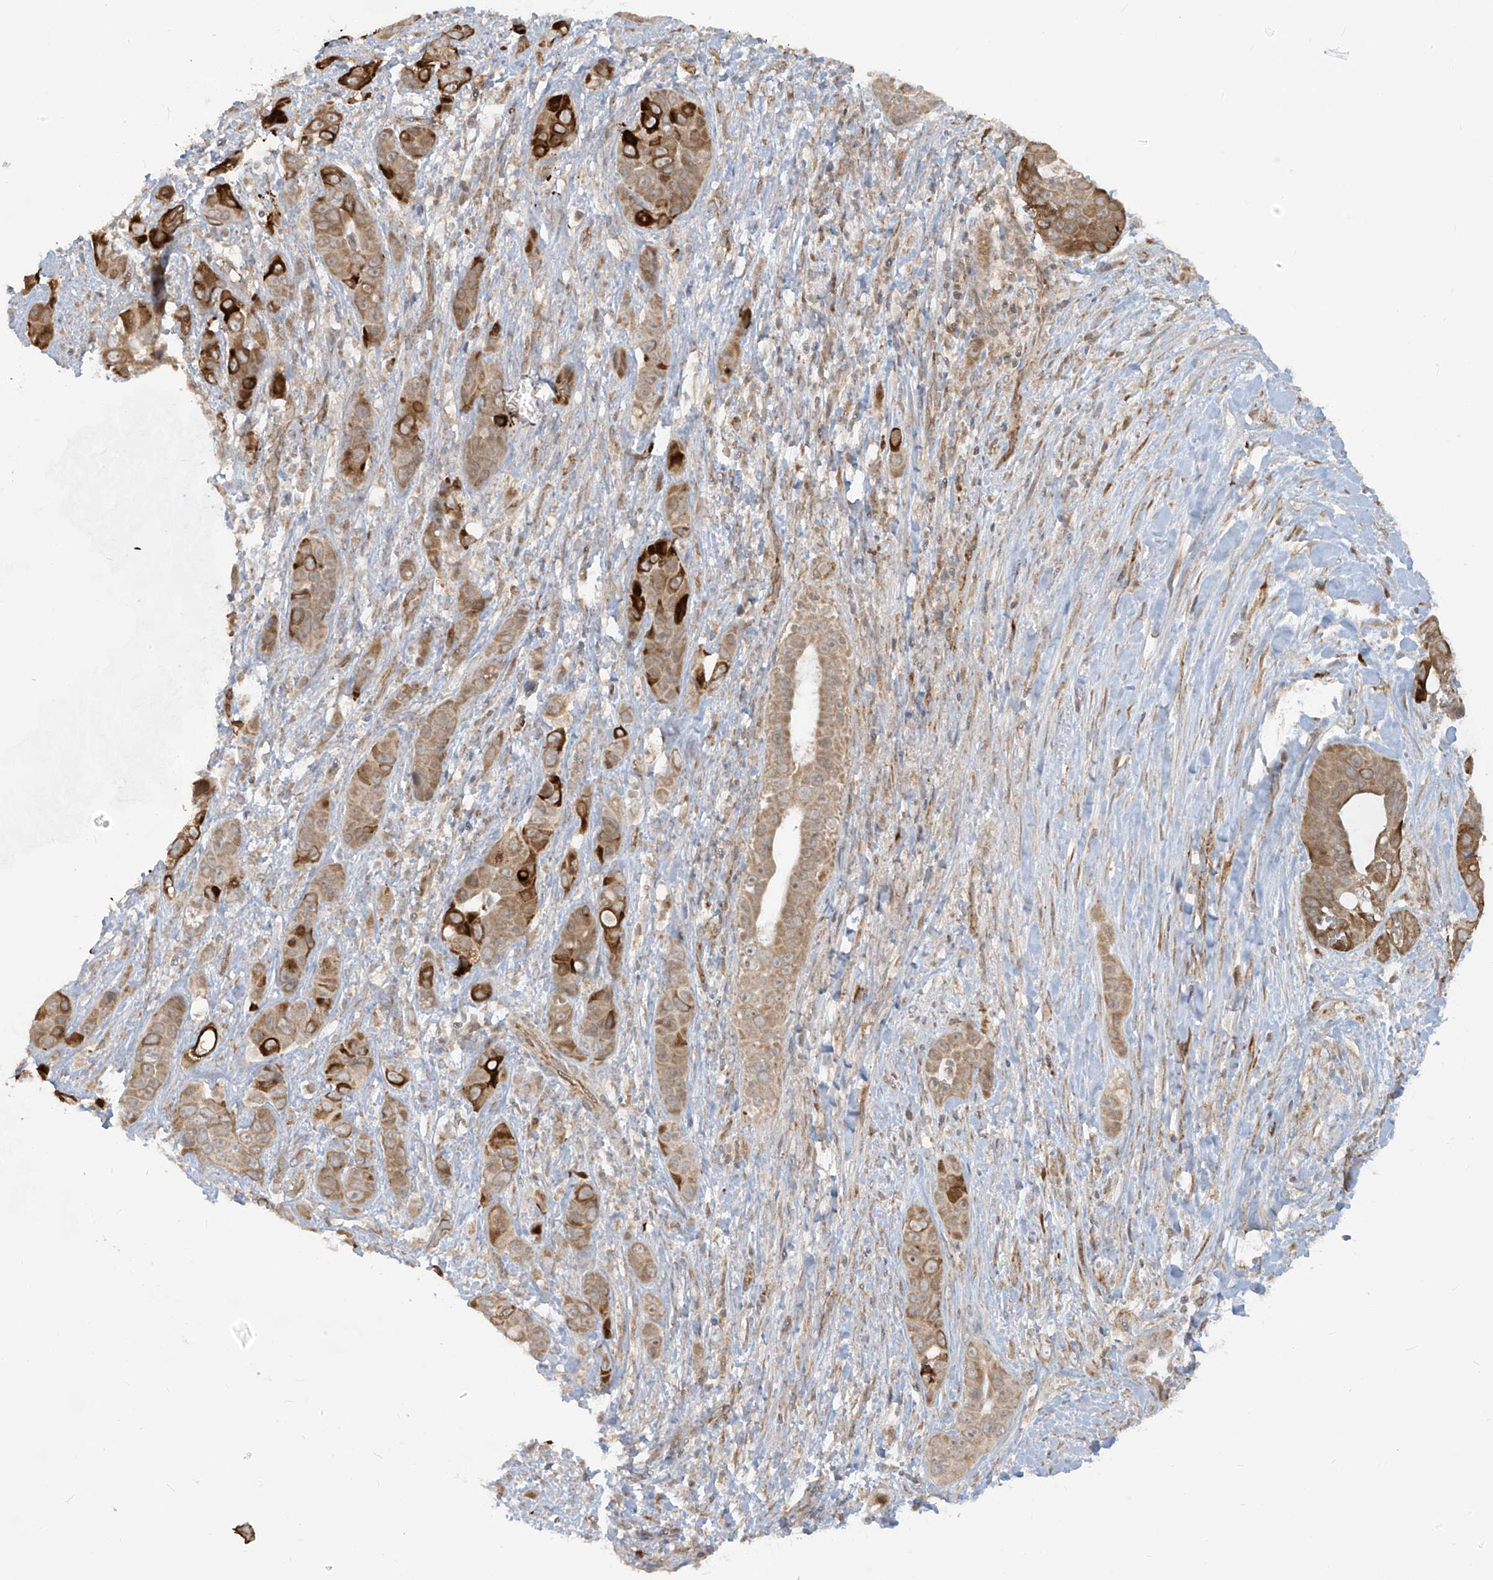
{"staining": {"intensity": "strong", "quantity": "25%-75%", "location": "cytoplasmic/membranous"}, "tissue": "liver cancer", "cell_type": "Tumor cells", "image_type": "cancer", "snomed": [{"axis": "morphology", "description": "Cholangiocarcinoma"}, {"axis": "topography", "description": "Liver"}], "caption": "This histopathology image reveals IHC staining of human cholangiocarcinoma (liver), with high strong cytoplasmic/membranous staining in about 25%-75% of tumor cells.", "gene": "TRIM67", "patient": {"sex": "female", "age": 52}}